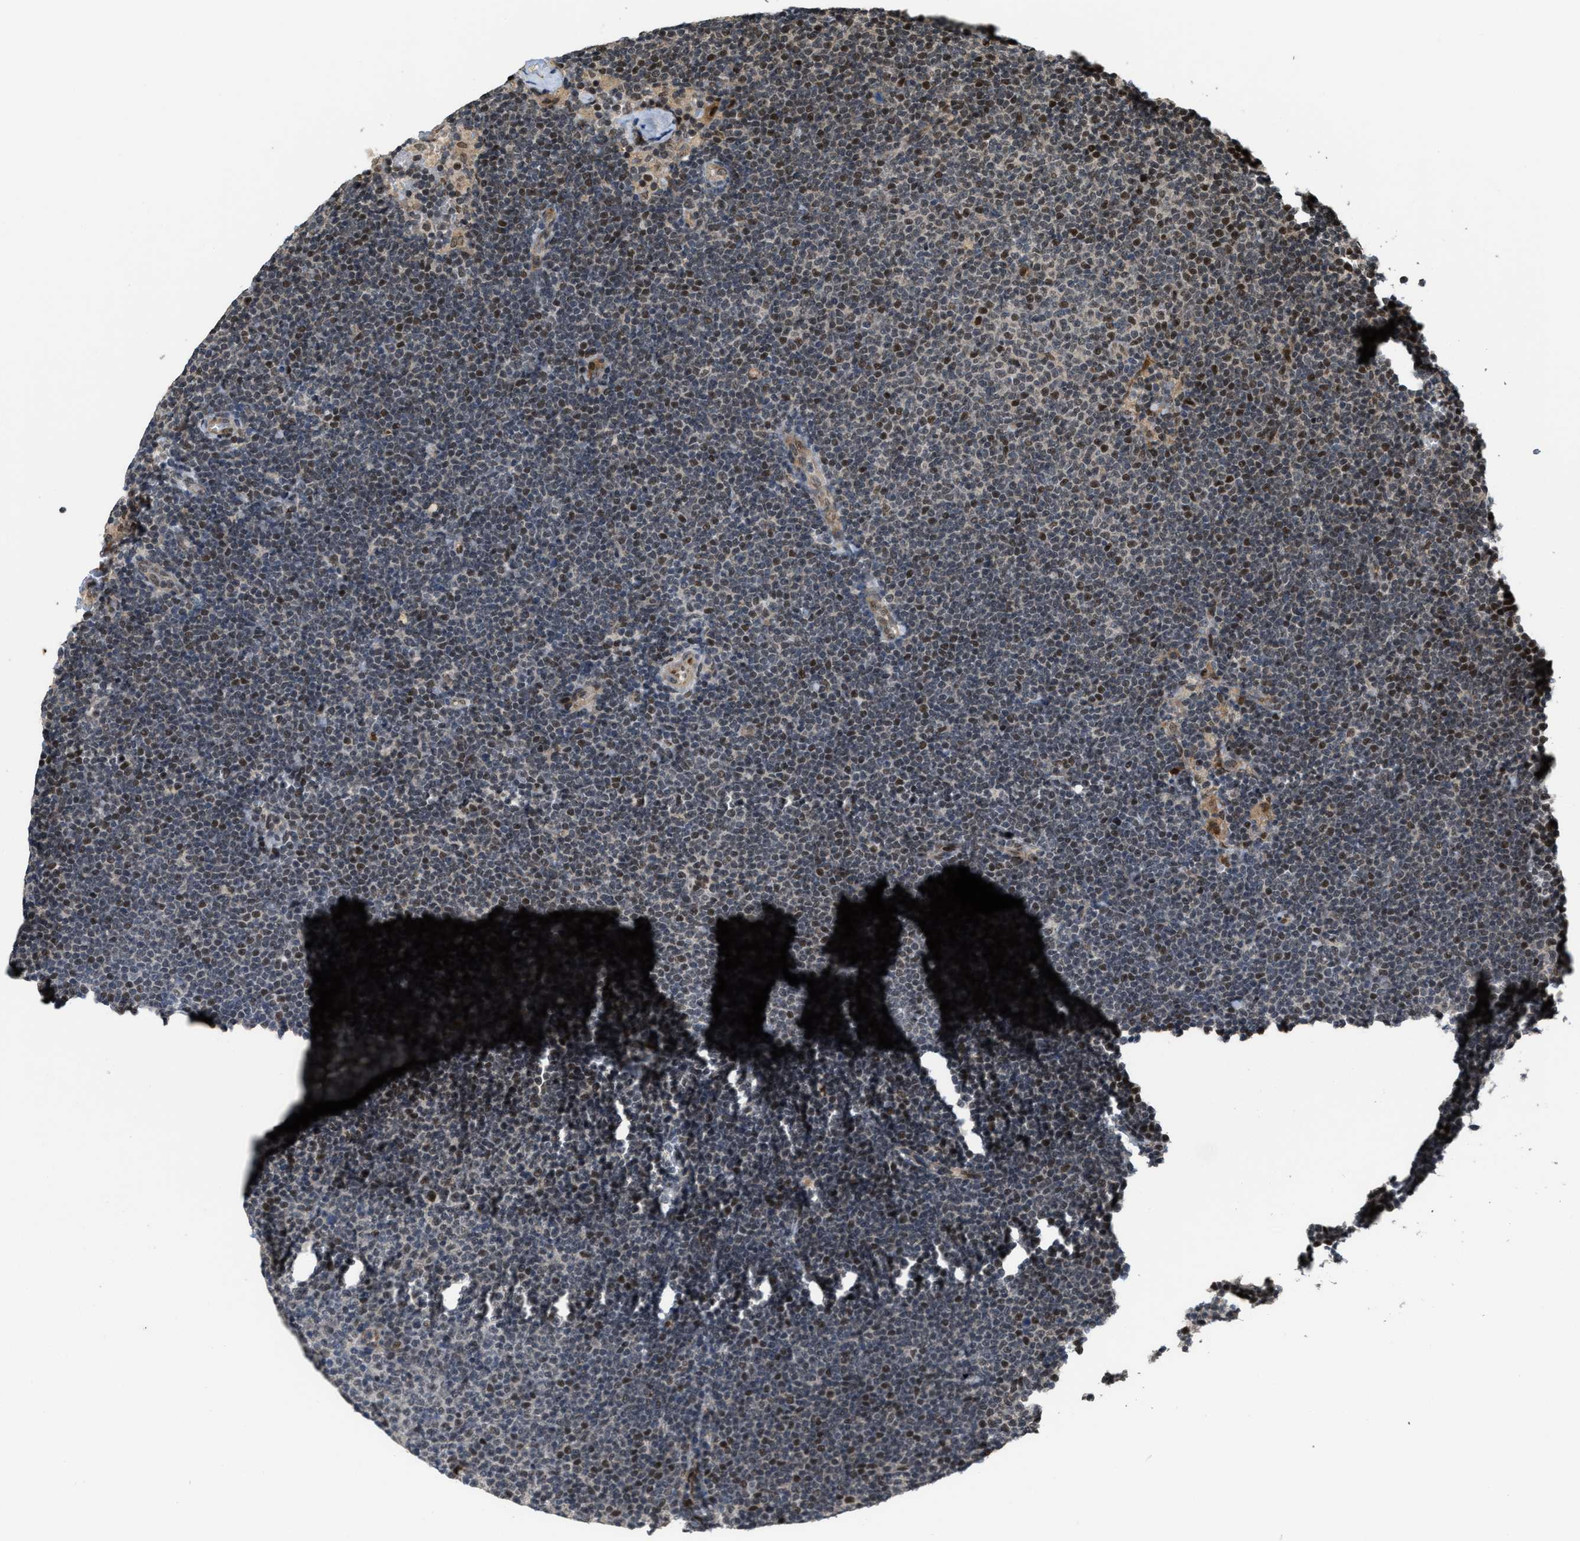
{"staining": {"intensity": "moderate", "quantity": "25%-75%", "location": "nuclear"}, "tissue": "lymphoma", "cell_type": "Tumor cells", "image_type": "cancer", "snomed": [{"axis": "morphology", "description": "Malignant lymphoma, non-Hodgkin's type, Low grade"}, {"axis": "topography", "description": "Lymph node"}], "caption": "DAB immunohistochemical staining of lymphoma reveals moderate nuclear protein positivity in approximately 25%-75% of tumor cells.", "gene": "SERTAD2", "patient": {"sex": "female", "age": 53}}